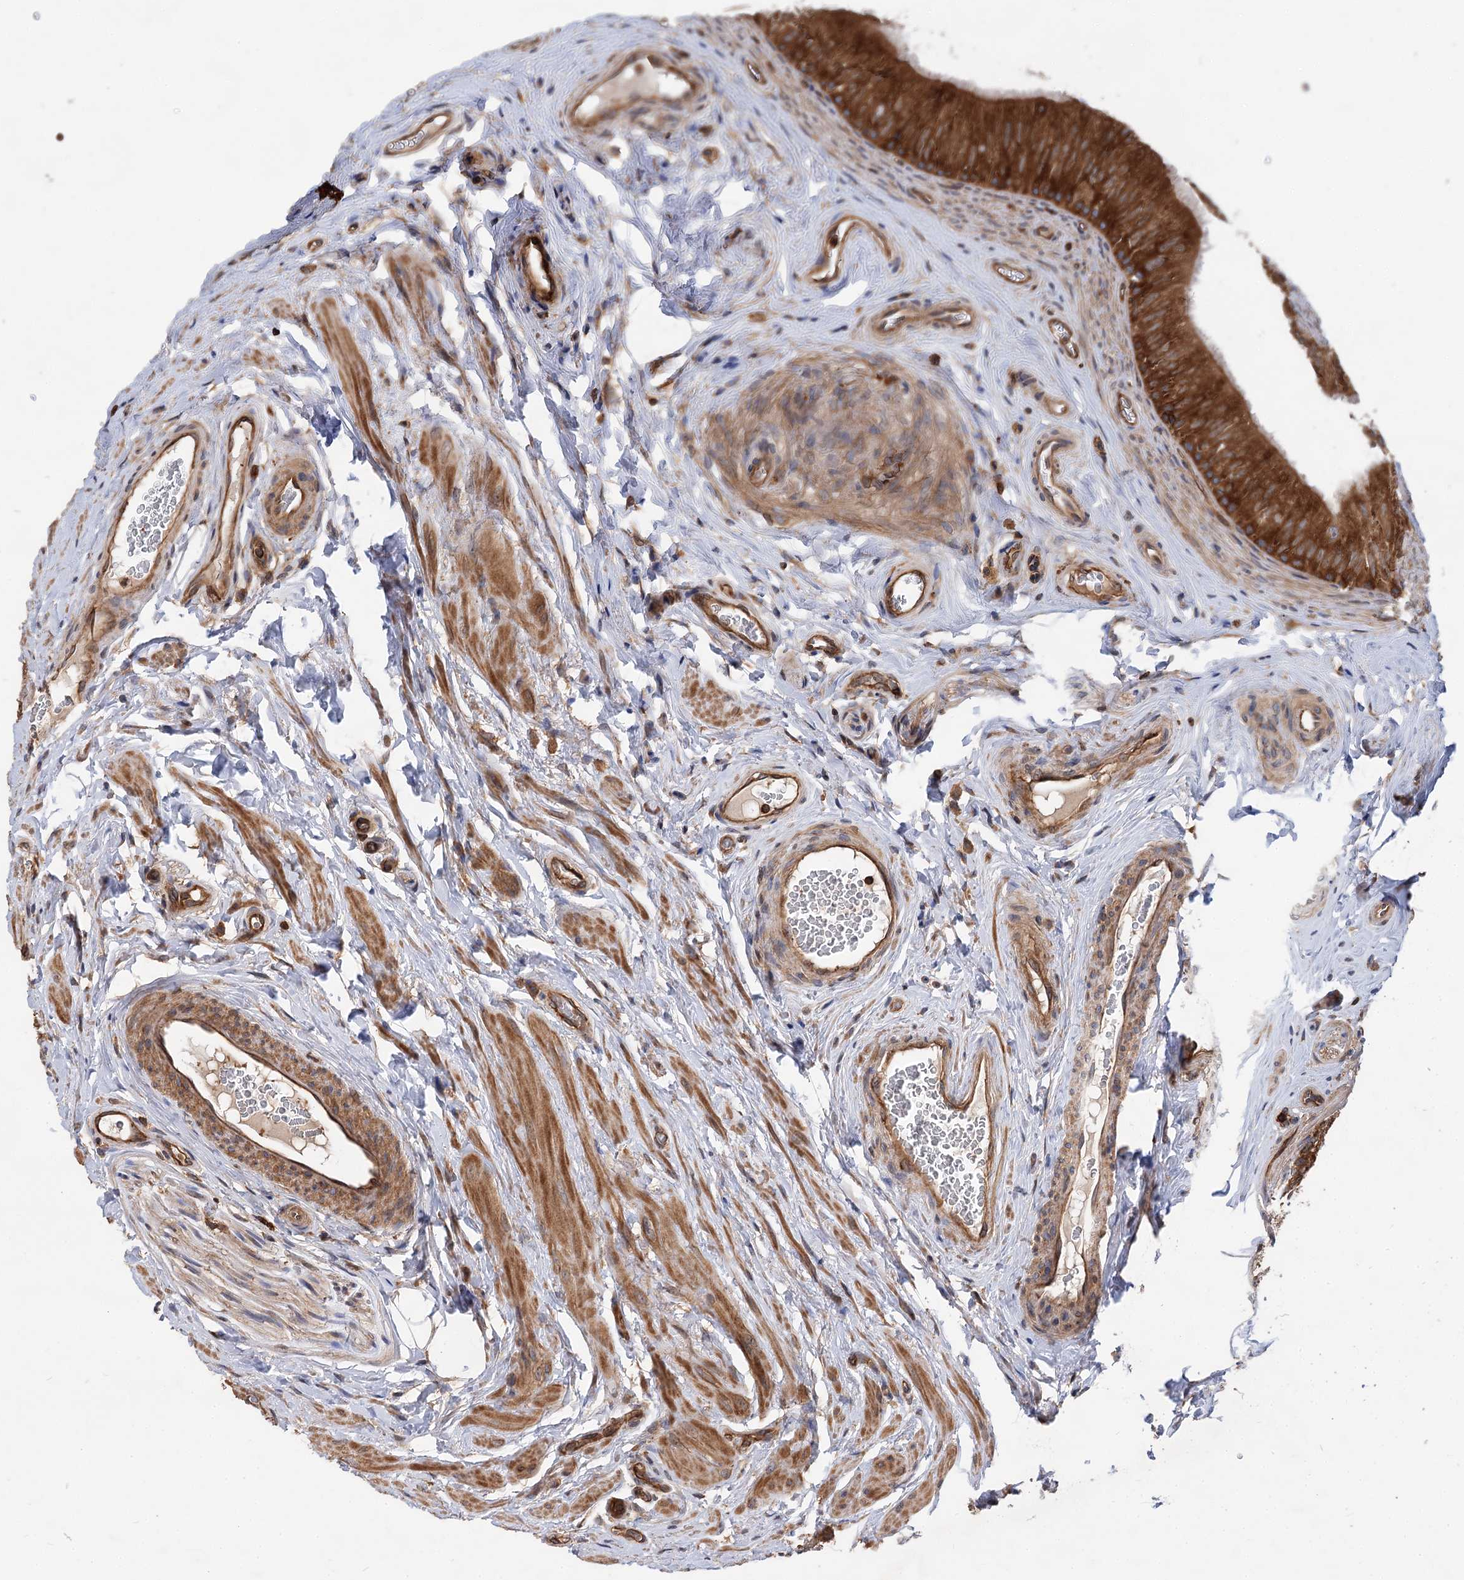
{"staining": {"intensity": "strong", "quantity": ">75%", "location": "cytoplasmic/membranous"}, "tissue": "epididymis", "cell_type": "Glandular cells", "image_type": "normal", "snomed": [{"axis": "morphology", "description": "Normal tissue, NOS"}, {"axis": "topography", "description": "Epididymis"}], "caption": "Brown immunohistochemical staining in benign epididymis exhibits strong cytoplasmic/membranous positivity in about >75% of glandular cells.", "gene": "PACS1", "patient": {"sex": "male", "age": 46}}